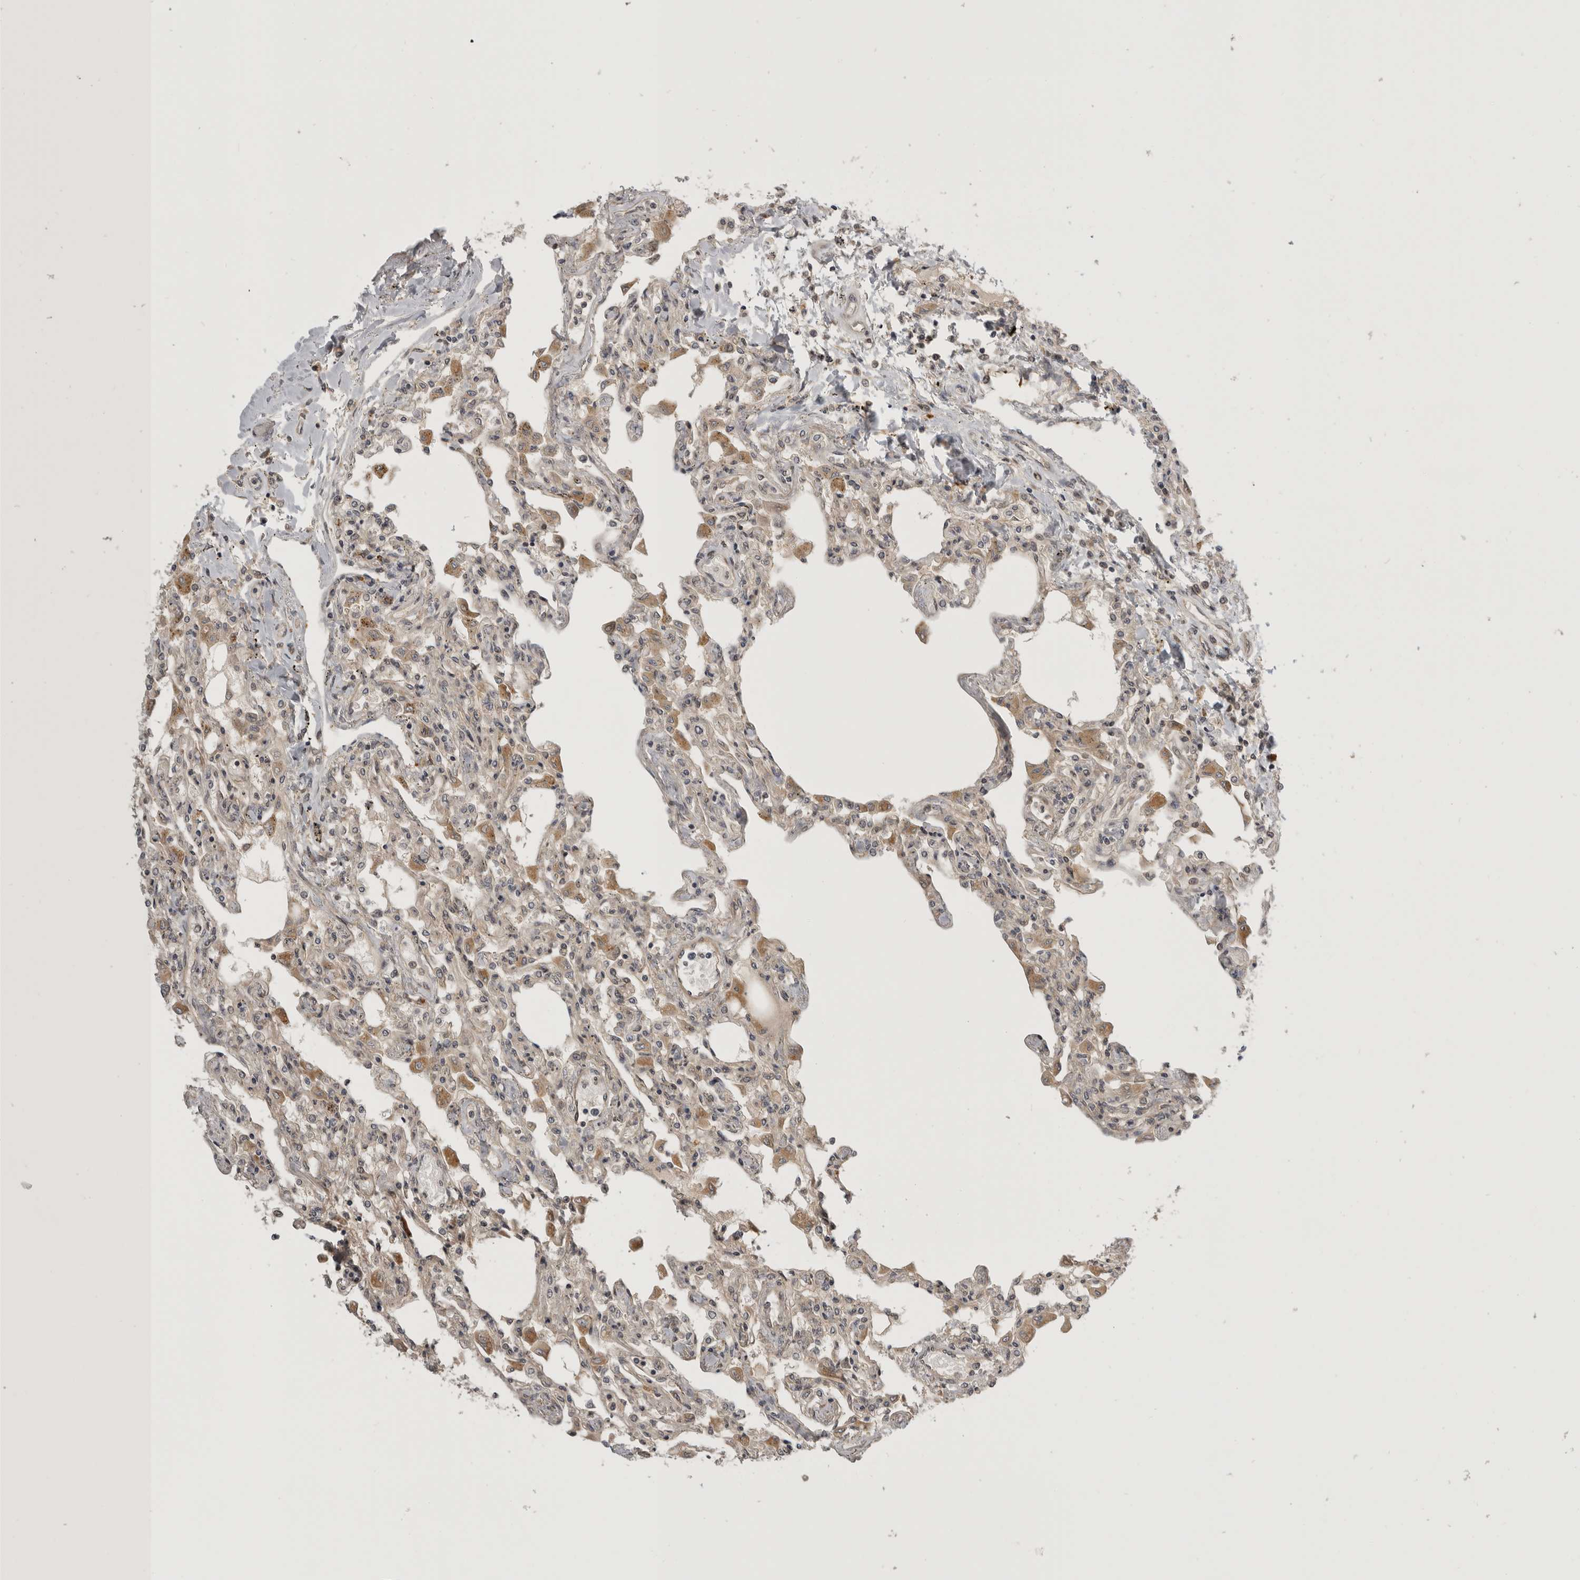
{"staining": {"intensity": "moderate", "quantity": "25%-75%", "location": "cytoplasmic/membranous"}, "tissue": "lung", "cell_type": "Alveolar cells", "image_type": "normal", "snomed": [{"axis": "morphology", "description": "Normal tissue, NOS"}, {"axis": "topography", "description": "Bronchus"}, {"axis": "topography", "description": "Lung"}], "caption": "This is a micrograph of IHC staining of benign lung, which shows moderate expression in the cytoplasmic/membranous of alveolar cells.", "gene": "CUEDC1", "patient": {"sex": "female", "age": 49}}